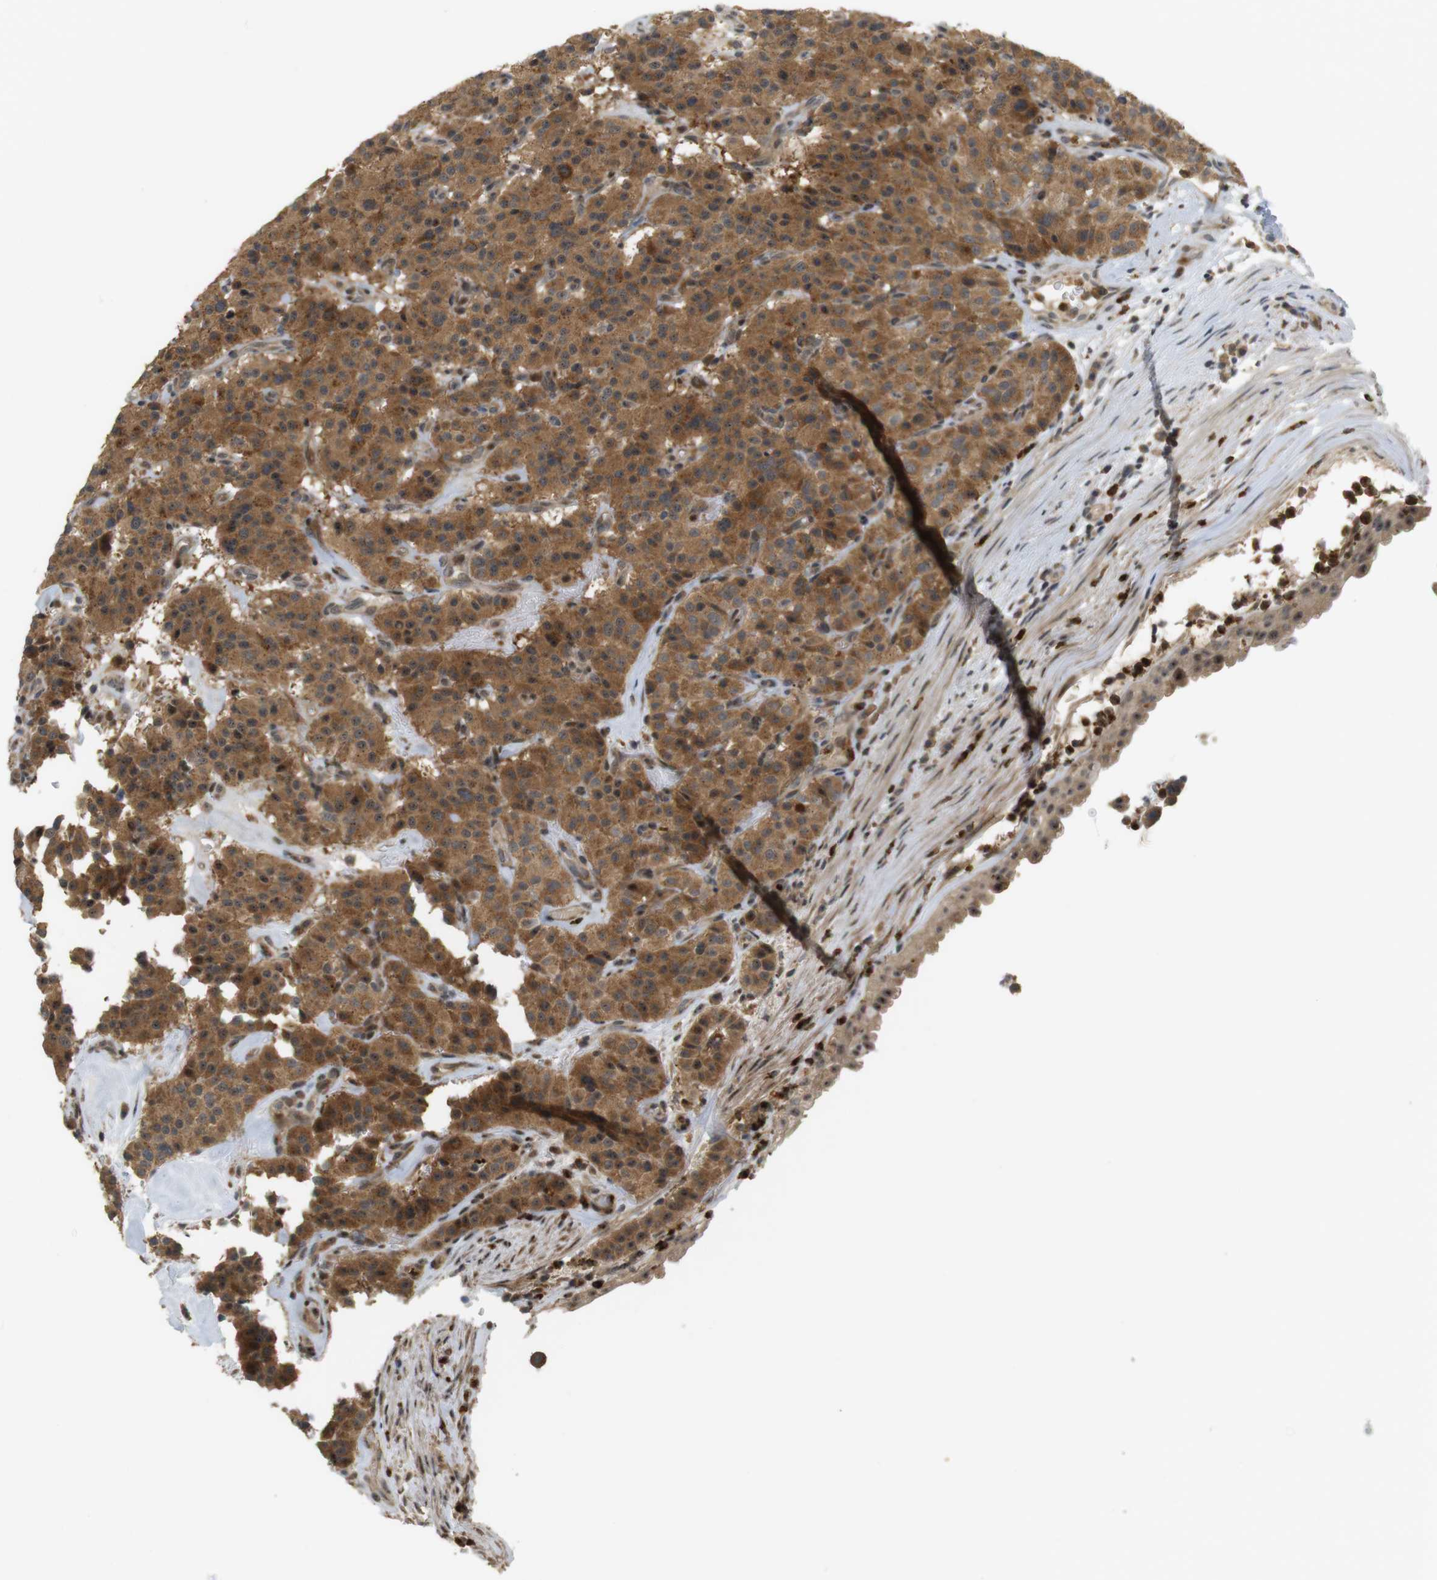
{"staining": {"intensity": "strong", "quantity": ">75%", "location": "cytoplasmic/membranous,nuclear"}, "tissue": "carcinoid", "cell_type": "Tumor cells", "image_type": "cancer", "snomed": [{"axis": "morphology", "description": "Carcinoid, malignant, NOS"}, {"axis": "topography", "description": "Lung"}], "caption": "There is high levels of strong cytoplasmic/membranous and nuclear staining in tumor cells of carcinoid, as demonstrated by immunohistochemical staining (brown color).", "gene": "TMX3", "patient": {"sex": "male", "age": 30}}